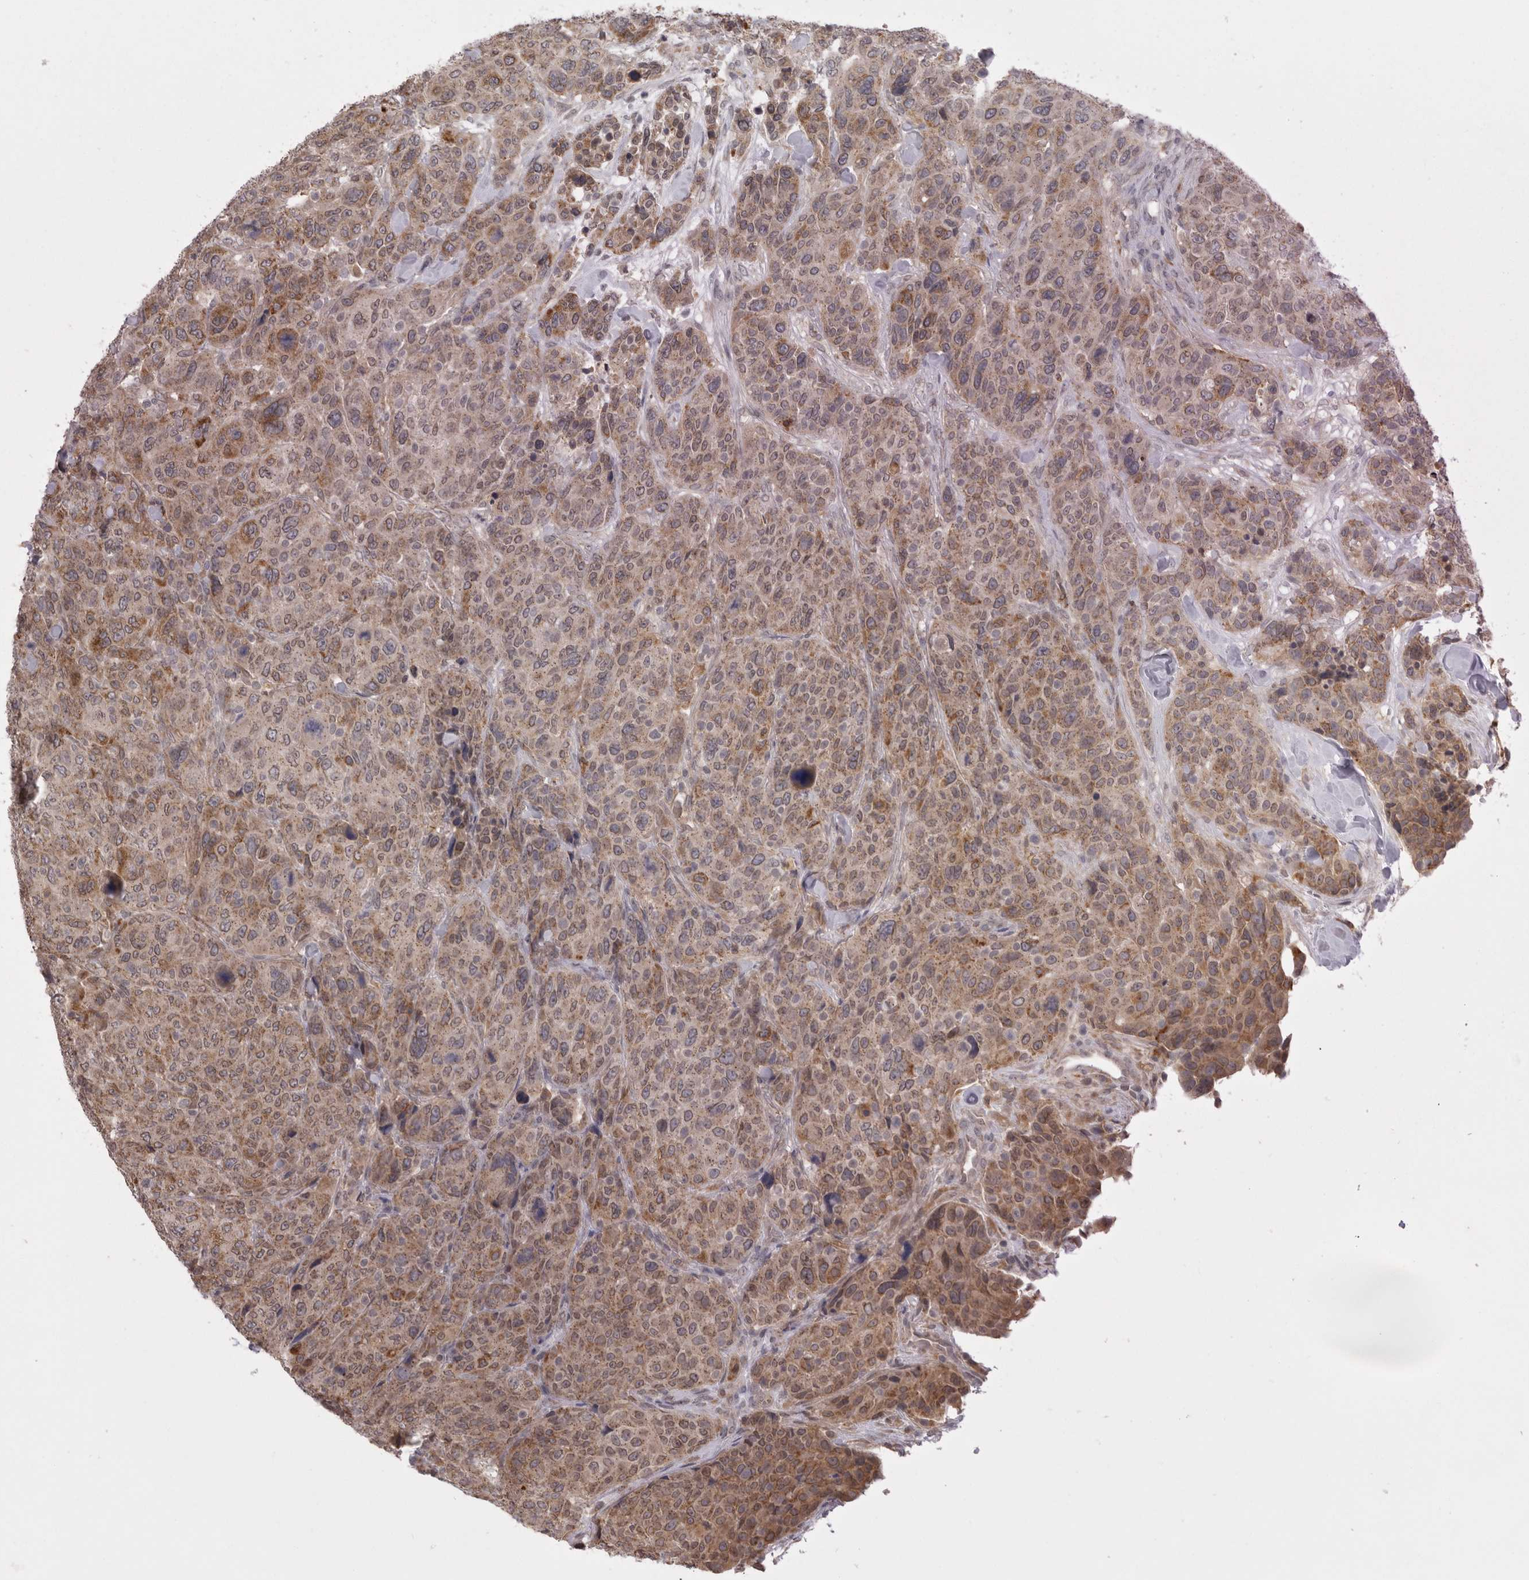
{"staining": {"intensity": "moderate", "quantity": ">75%", "location": "cytoplasmic/membranous"}, "tissue": "breast cancer", "cell_type": "Tumor cells", "image_type": "cancer", "snomed": [{"axis": "morphology", "description": "Duct carcinoma"}, {"axis": "topography", "description": "Breast"}], "caption": "An image showing moderate cytoplasmic/membranous positivity in approximately >75% of tumor cells in breast cancer, as visualized by brown immunohistochemical staining.", "gene": "TLR3", "patient": {"sex": "female", "age": 37}}